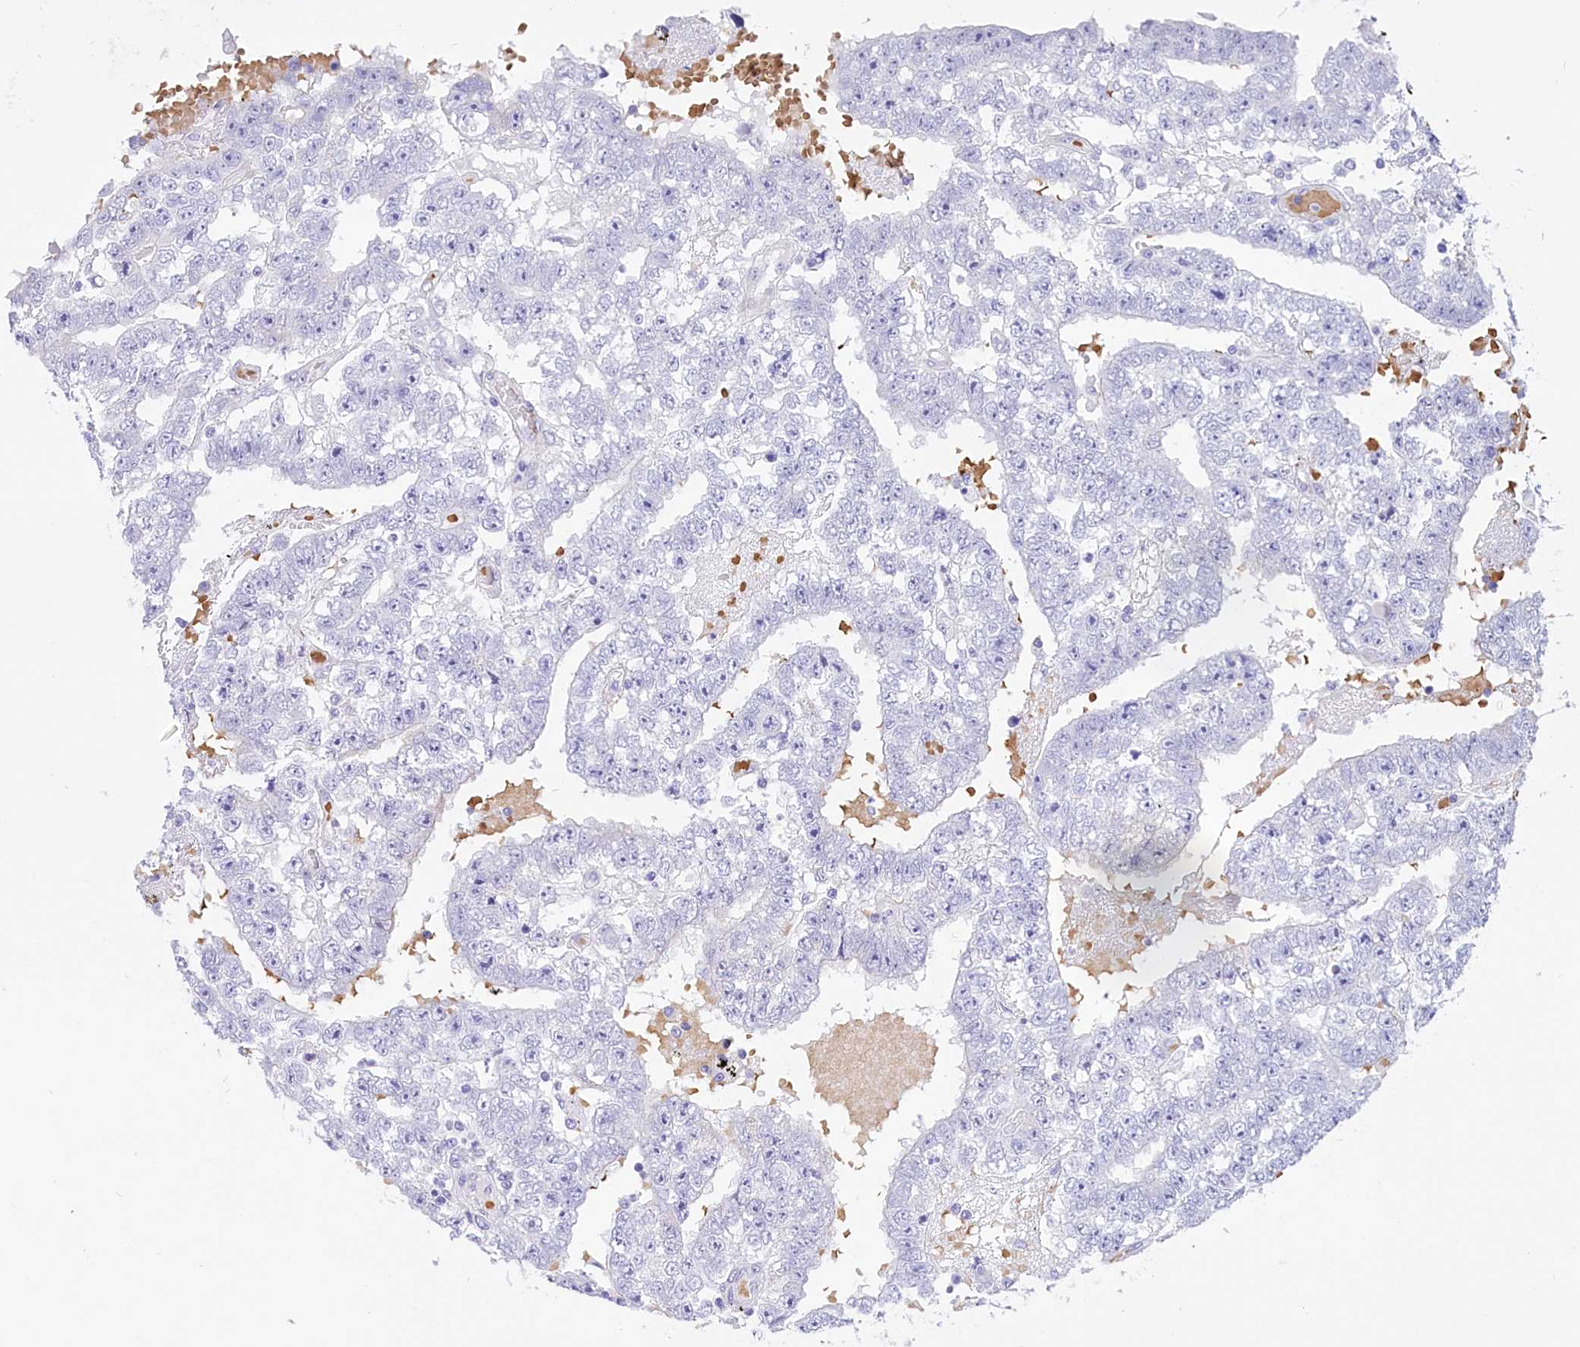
{"staining": {"intensity": "negative", "quantity": "none", "location": "none"}, "tissue": "testis cancer", "cell_type": "Tumor cells", "image_type": "cancer", "snomed": [{"axis": "morphology", "description": "Carcinoma, Embryonal, NOS"}, {"axis": "topography", "description": "Testis"}], "caption": "Immunohistochemistry (IHC) image of neoplastic tissue: testis cancer (embryonal carcinoma) stained with DAB shows no significant protein expression in tumor cells.", "gene": "DCAF16", "patient": {"sex": "male", "age": 25}}